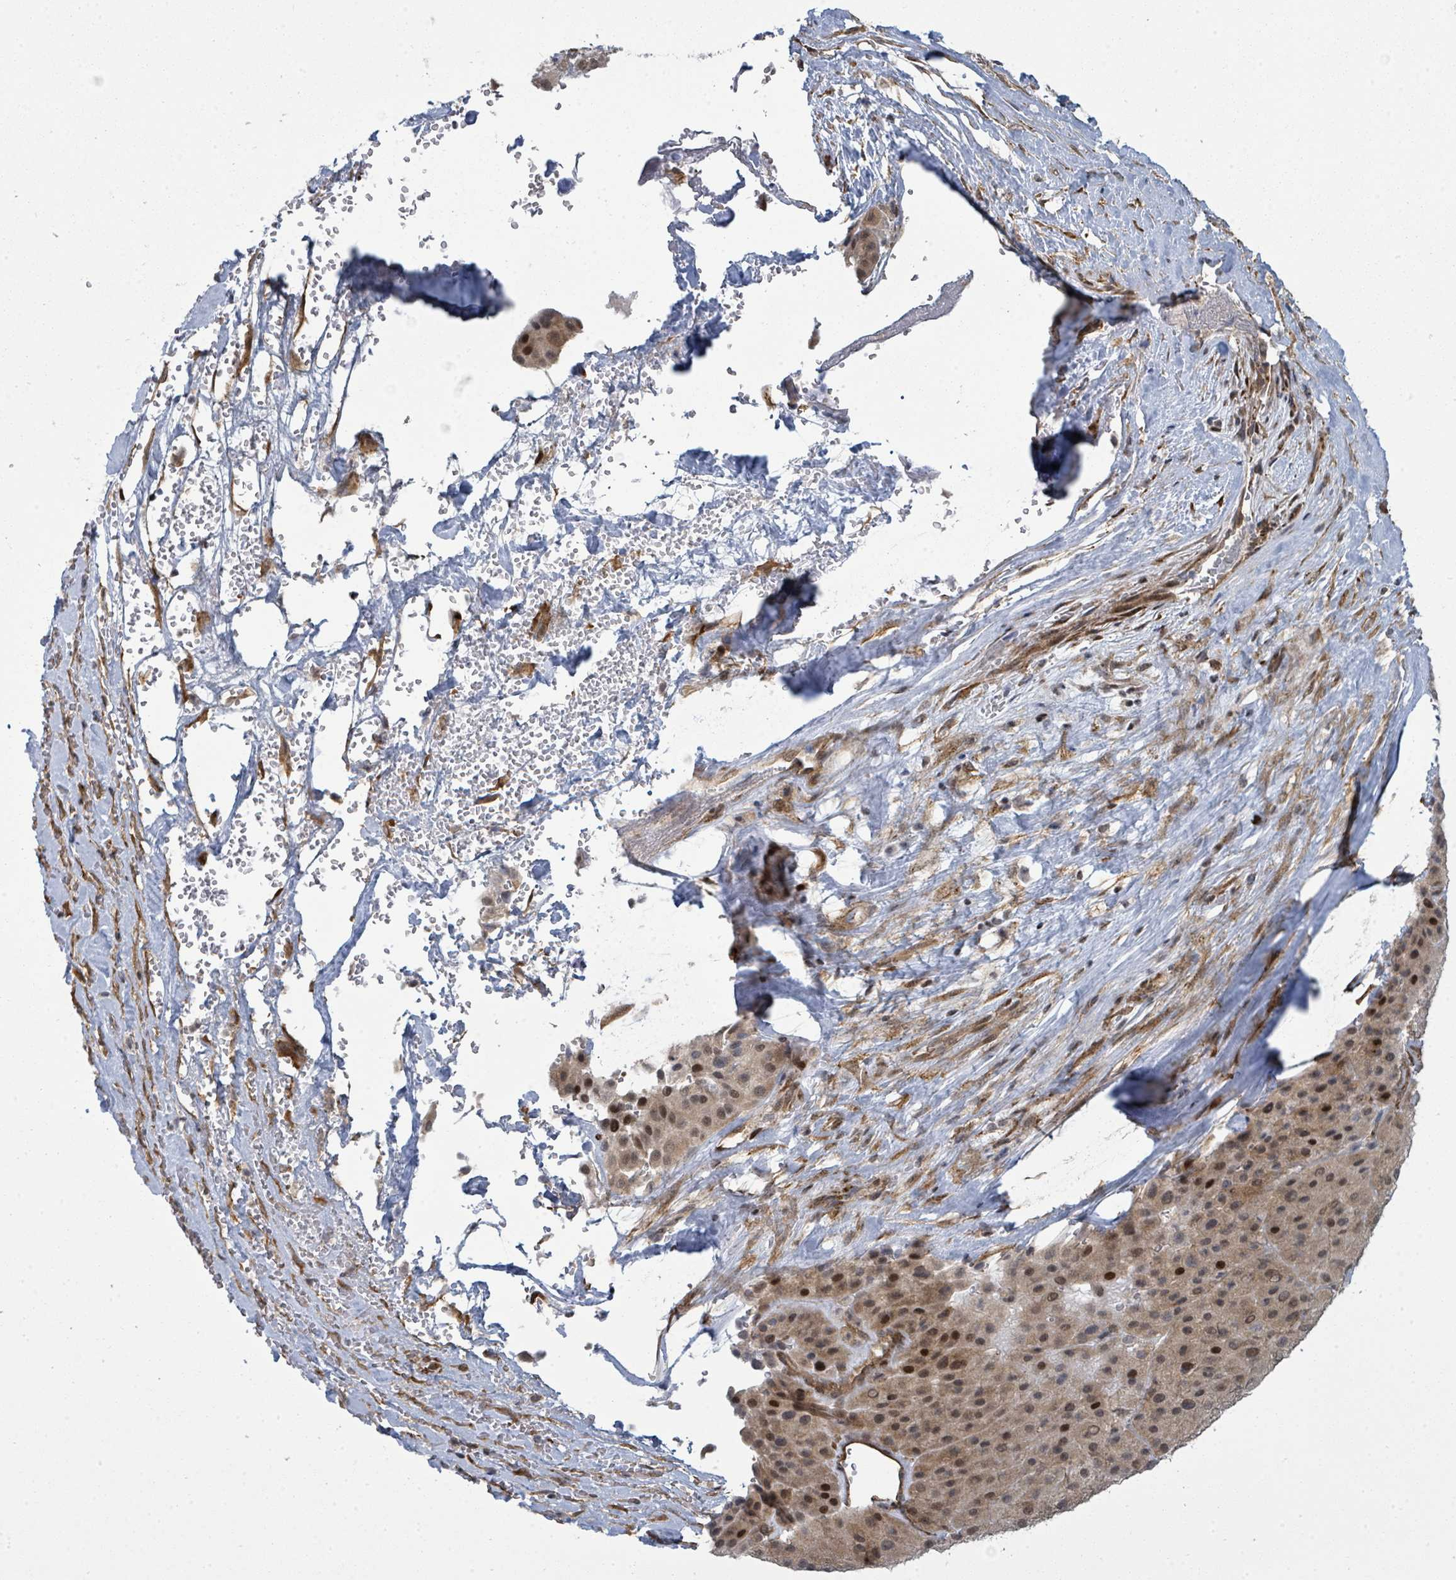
{"staining": {"intensity": "moderate", "quantity": ">75%", "location": "cytoplasmic/membranous,nuclear"}, "tissue": "melanoma", "cell_type": "Tumor cells", "image_type": "cancer", "snomed": [{"axis": "morphology", "description": "Malignant melanoma, Metastatic site"}, {"axis": "topography", "description": "Smooth muscle"}], "caption": "DAB immunohistochemical staining of human melanoma shows moderate cytoplasmic/membranous and nuclear protein positivity in about >75% of tumor cells.", "gene": "PSMG2", "patient": {"sex": "male", "age": 41}}